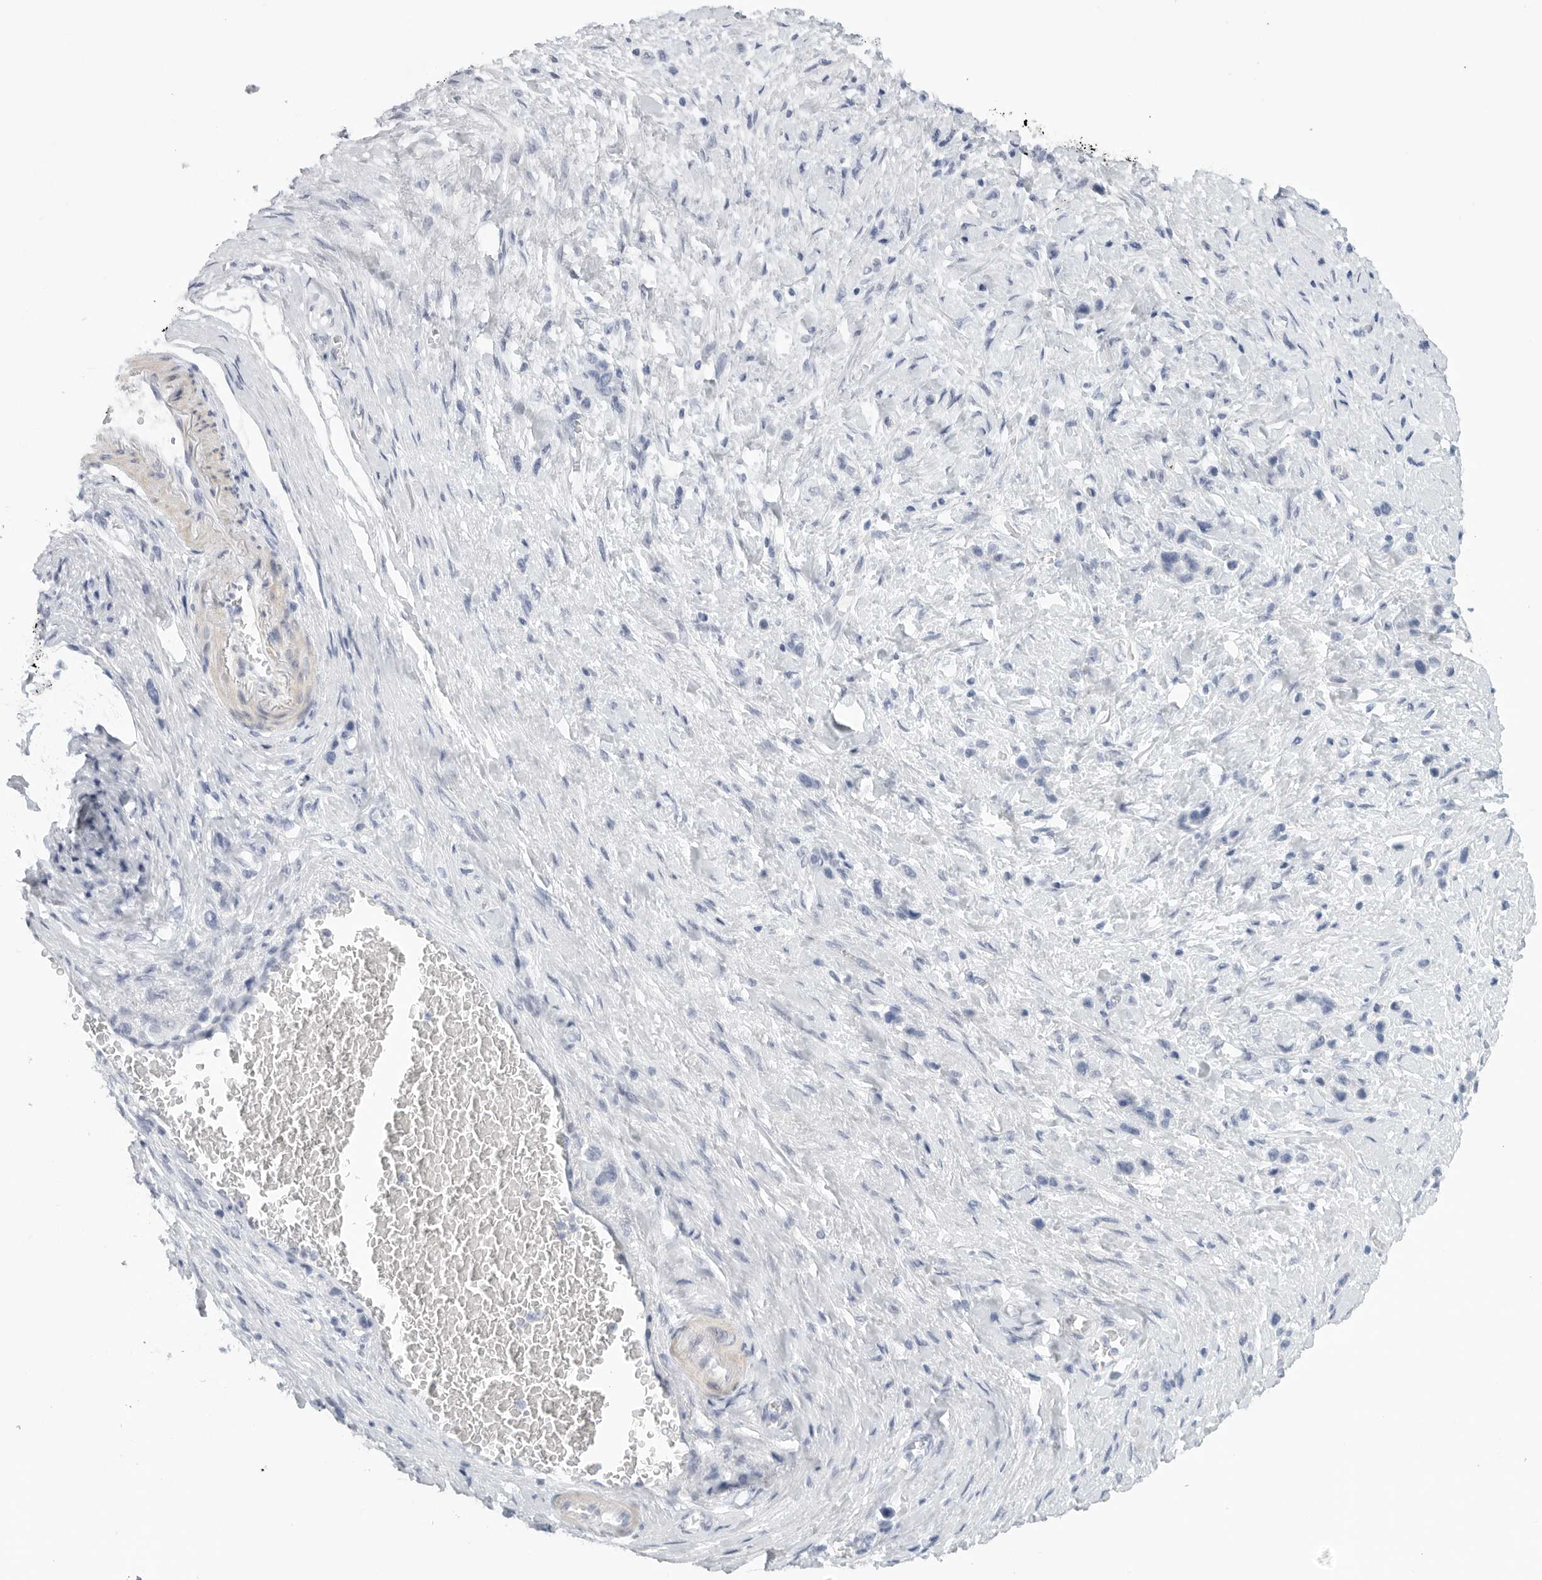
{"staining": {"intensity": "negative", "quantity": "none", "location": "none"}, "tissue": "stomach cancer", "cell_type": "Tumor cells", "image_type": "cancer", "snomed": [{"axis": "morphology", "description": "Adenocarcinoma, NOS"}, {"axis": "topography", "description": "Stomach"}], "caption": "Micrograph shows no significant protein positivity in tumor cells of adenocarcinoma (stomach).", "gene": "TNR", "patient": {"sex": "female", "age": 65}}